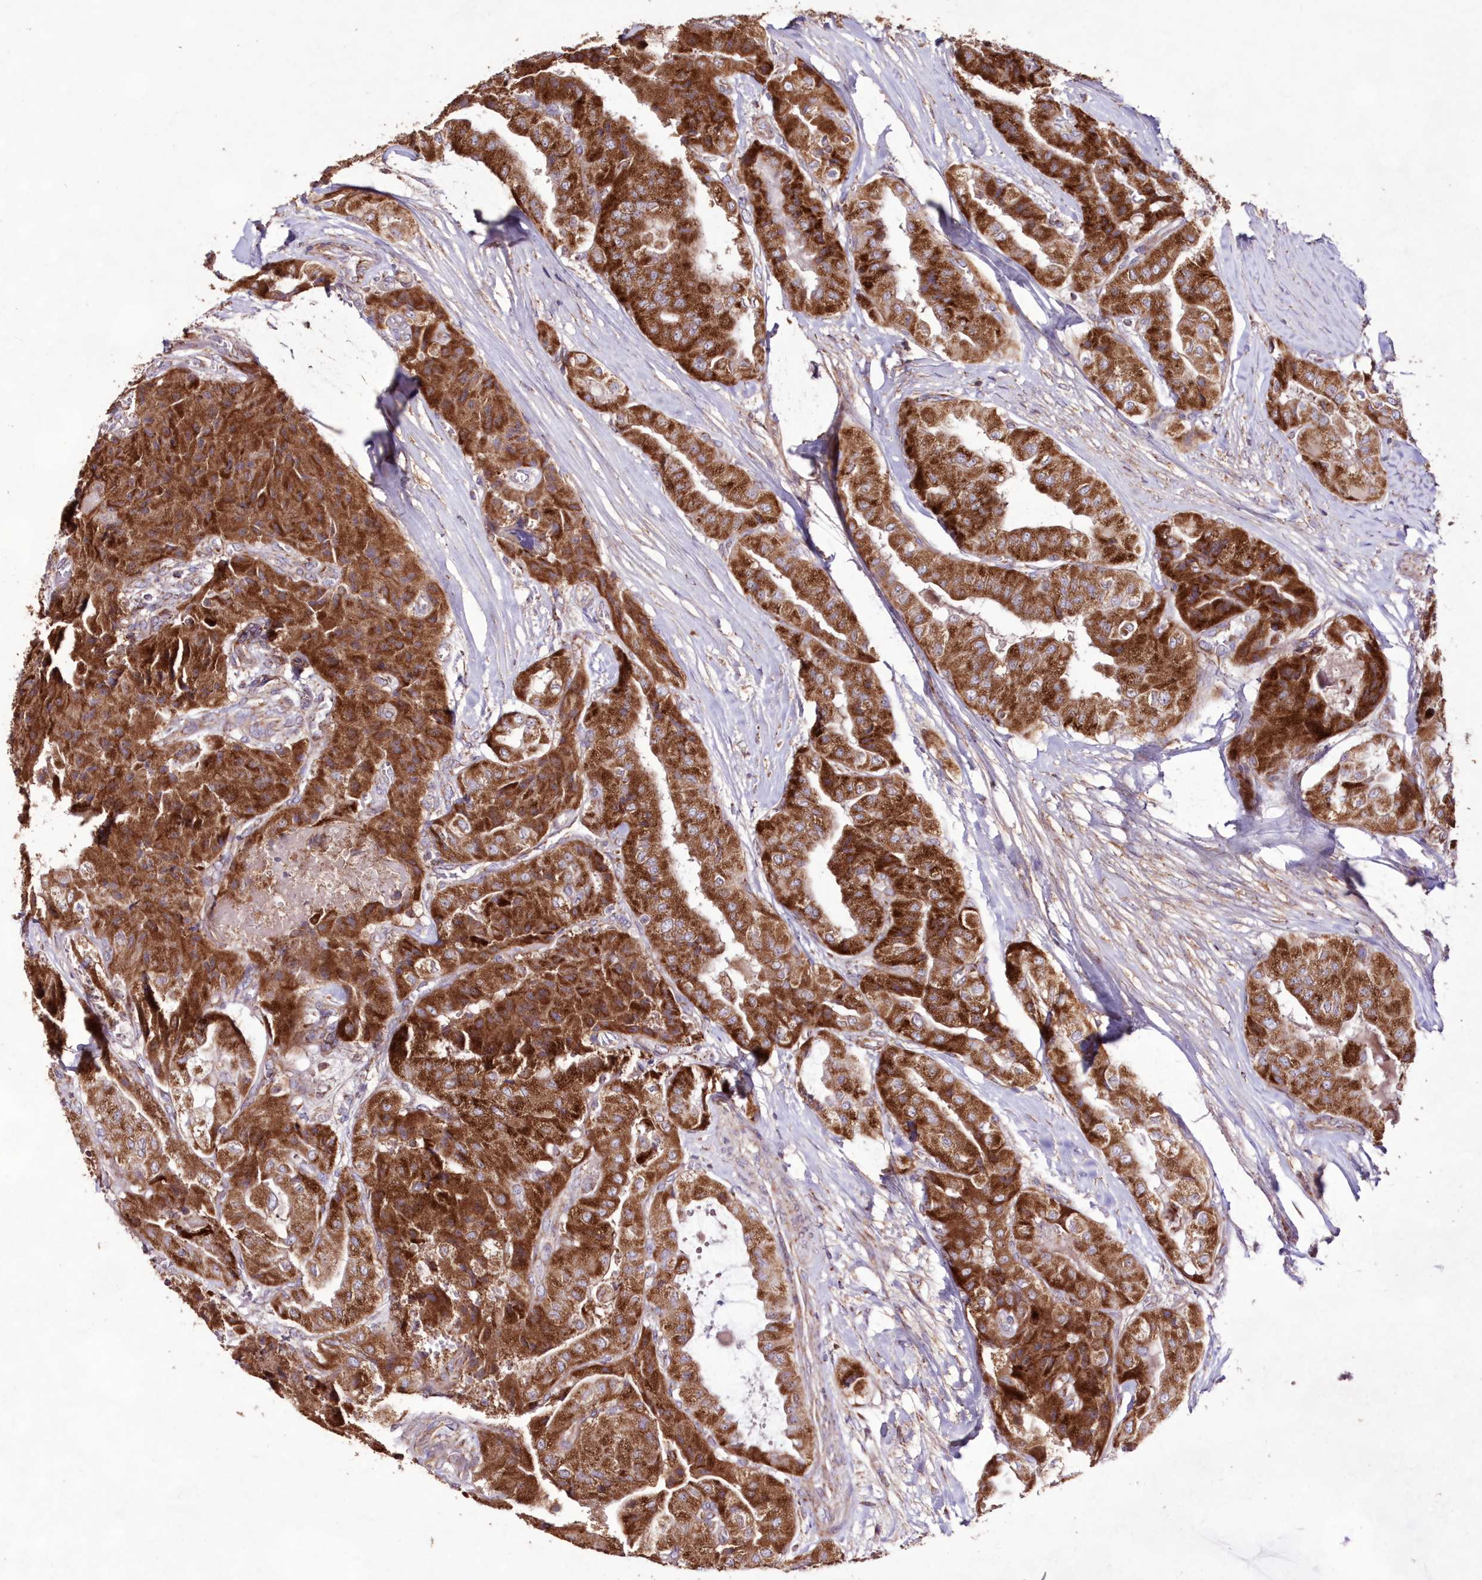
{"staining": {"intensity": "strong", "quantity": ">75%", "location": "cytoplasmic/membranous"}, "tissue": "thyroid cancer", "cell_type": "Tumor cells", "image_type": "cancer", "snomed": [{"axis": "morphology", "description": "Papillary adenocarcinoma, NOS"}, {"axis": "topography", "description": "Thyroid gland"}], "caption": "This is a photomicrograph of immunohistochemistry (IHC) staining of thyroid papillary adenocarcinoma, which shows strong expression in the cytoplasmic/membranous of tumor cells.", "gene": "HADHB", "patient": {"sex": "female", "age": 59}}